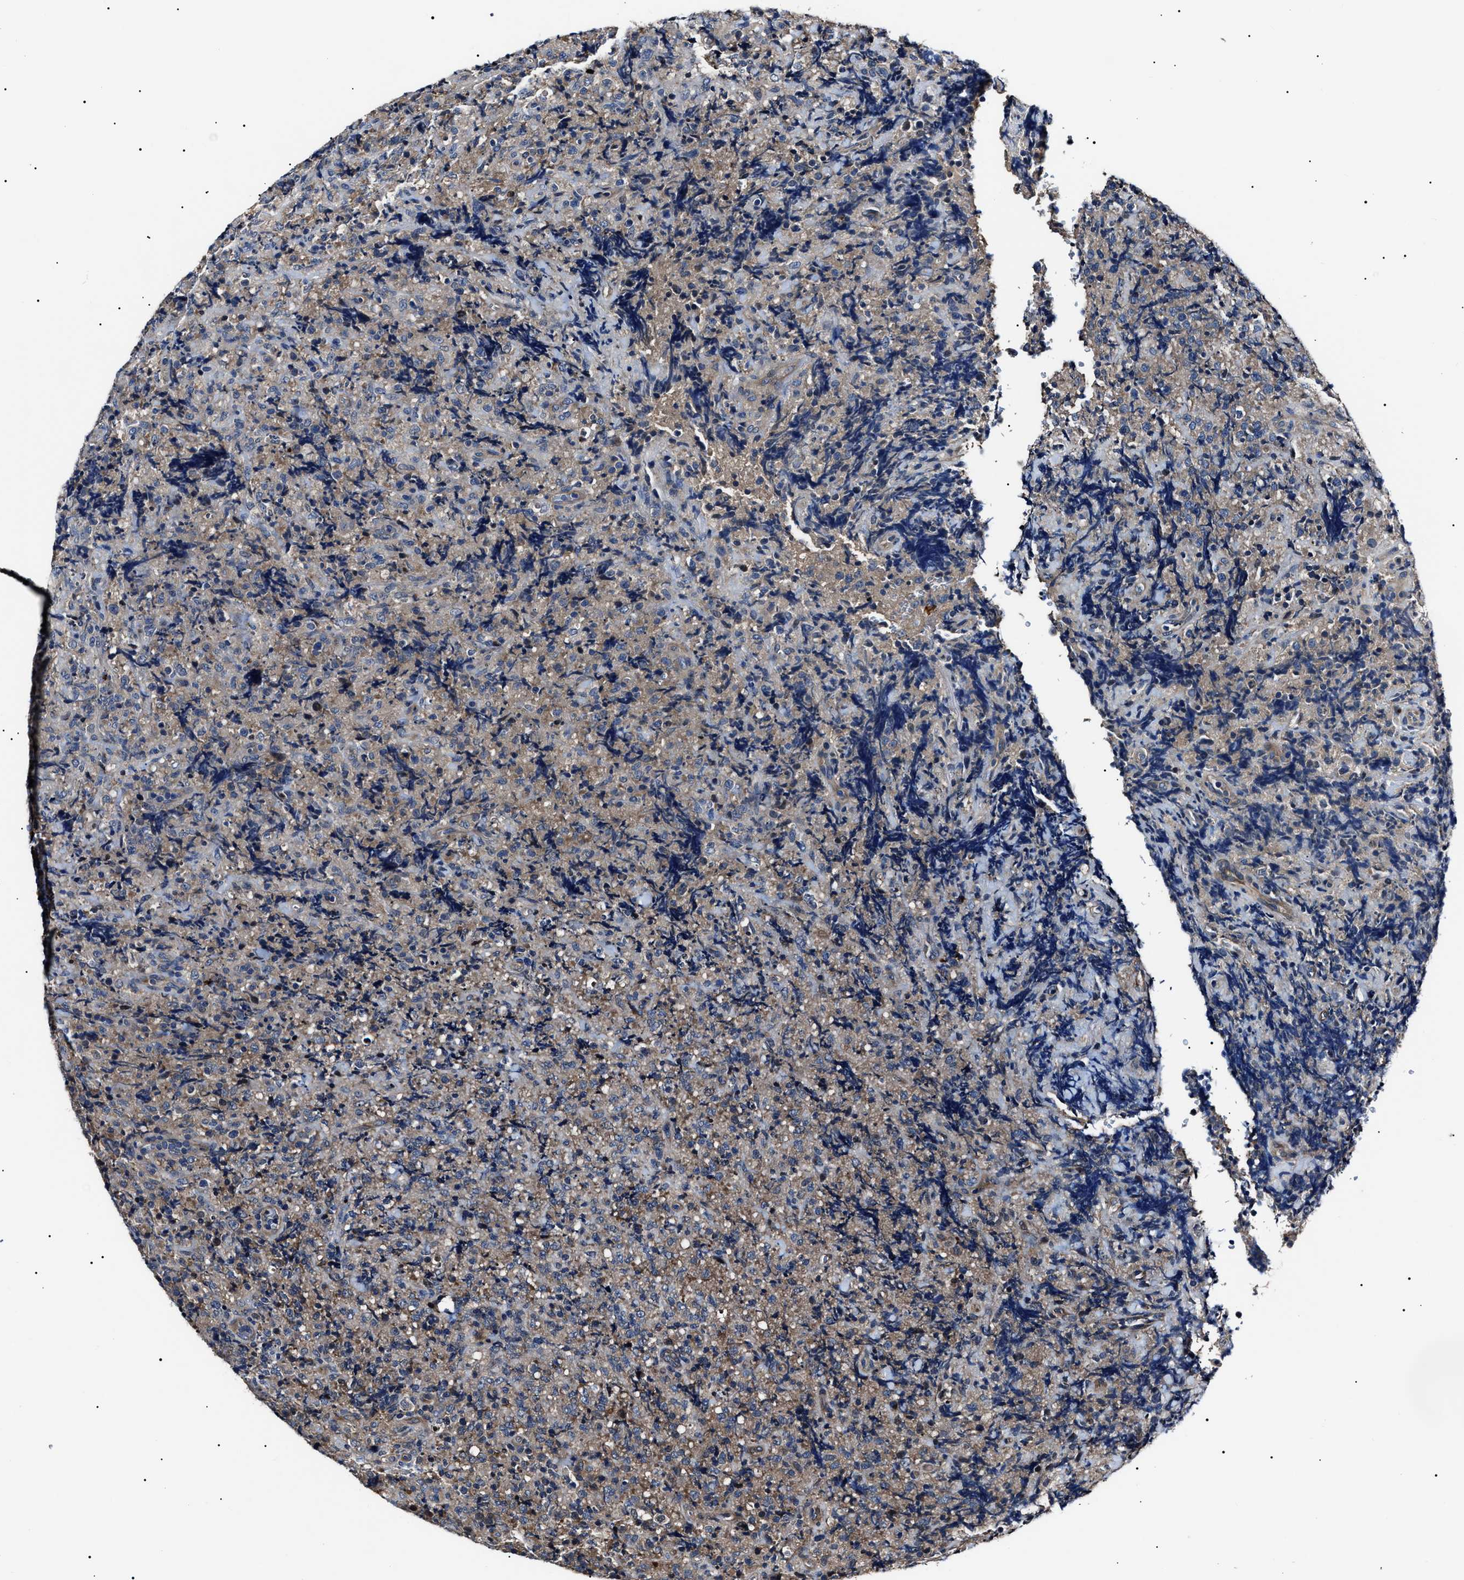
{"staining": {"intensity": "negative", "quantity": "none", "location": "none"}, "tissue": "lymphoma", "cell_type": "Tumor cells", "image_type": "cancer", "snomed": [{"axis": "morphology", "description": "Malignant lymphoma, non-Hodgkin's type, High grade"}, {"axis": "topography", "description": "Tonsil"}], "caption": "IHC histopathology image of neoplastic tissue: human malignant lymphoma, non-Hodgkin's type (high-grade) stained with DAB (3,3'-diaminobenzidine) displays no significant protein expression in tumor cells. (DAB (3,3'-diaminobenzidine) immunohistochemistry visualized using brightfield microscopy, high magnification).", "gene": "IFT81", "patient": {"sex": "female", "age": 36}}